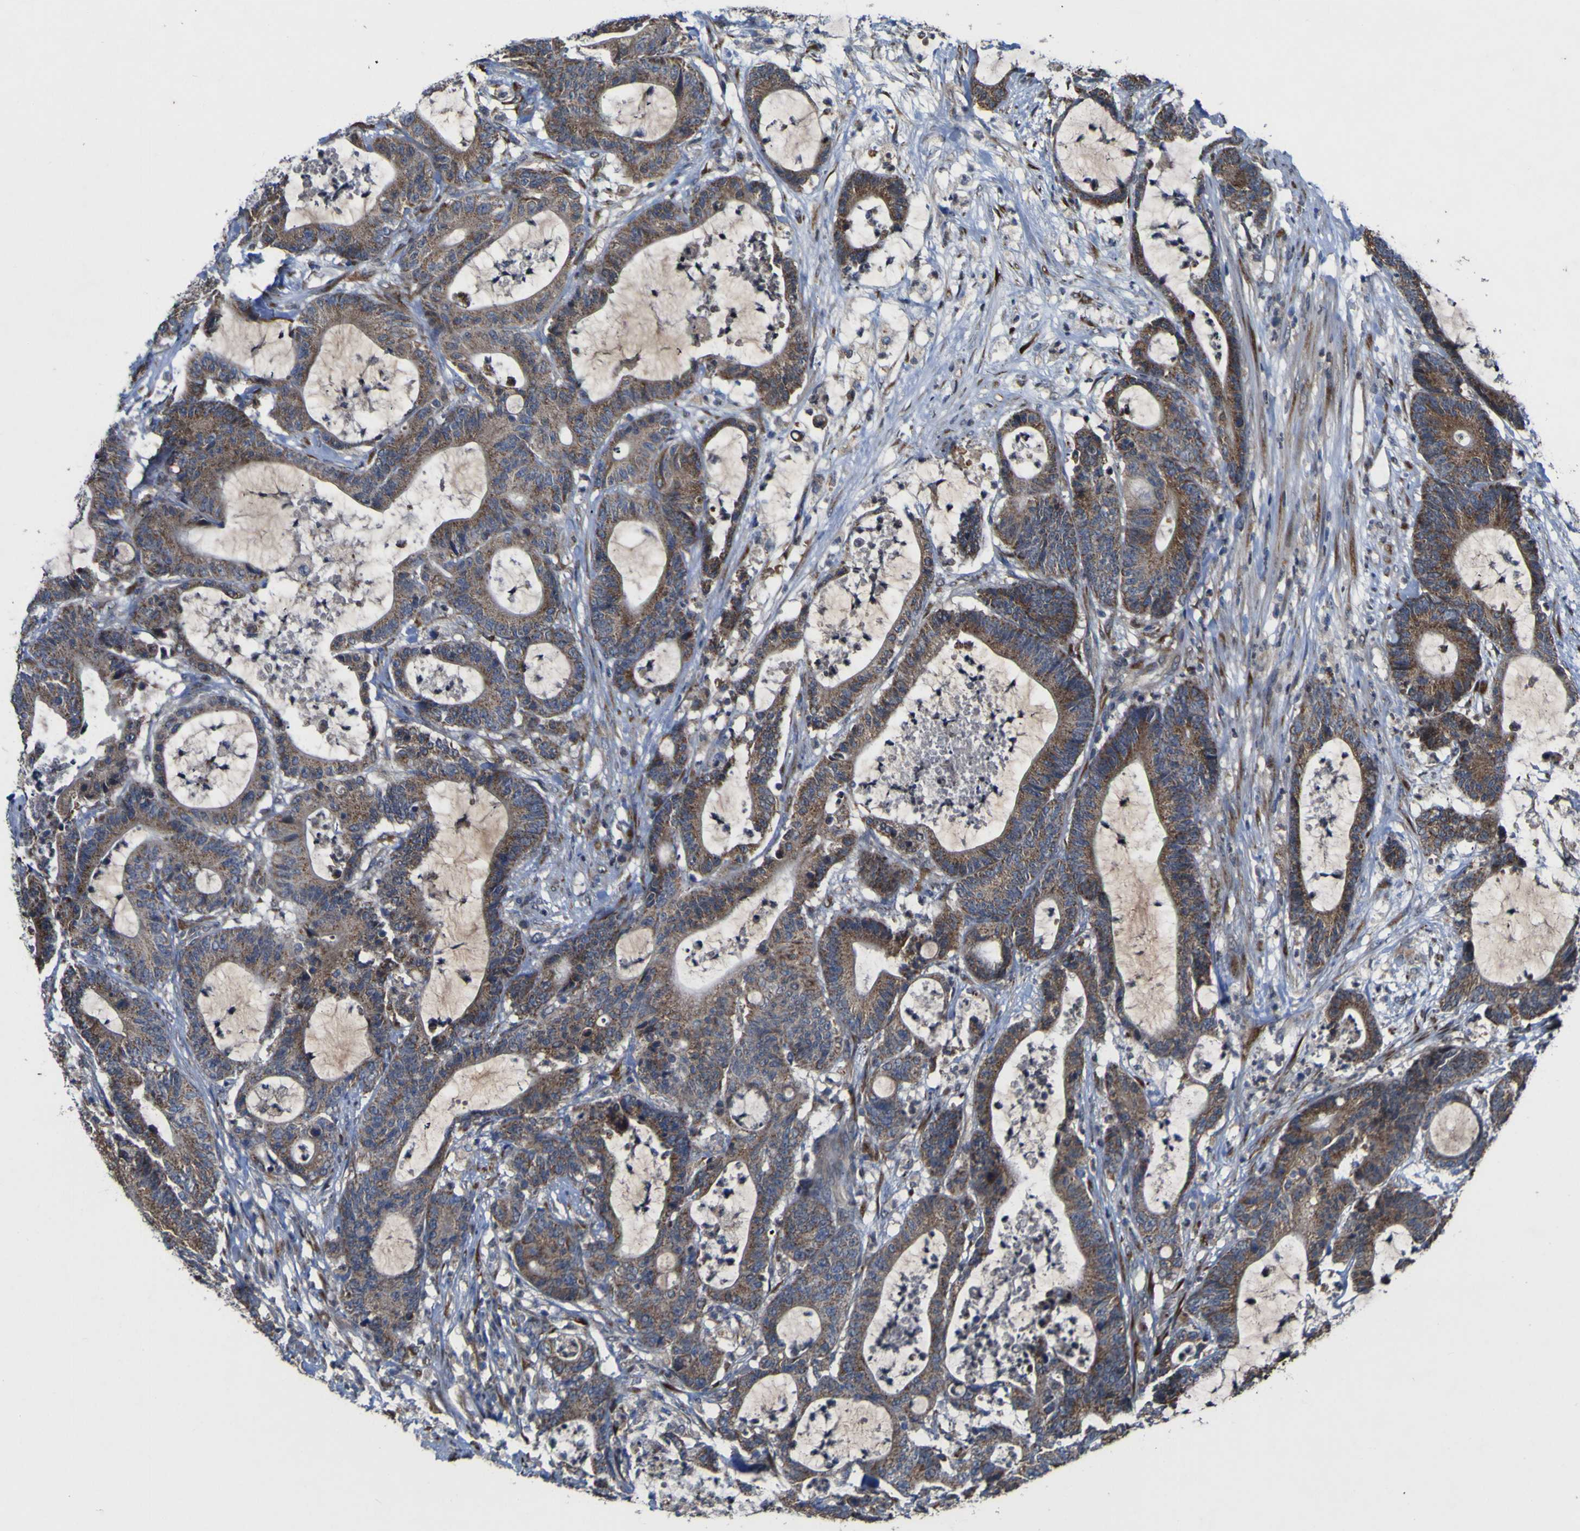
{"staining": {"intensity": "moderate", "quantity": ">75%", "location": "cytoplasmic/membranous"}, "tissue": "colorectal cancer", "cell_type": "Tumor cells", "image_type": "cancer", "snomed": [{"axis": "morphology", "description": "Adenocarcinoma, NOS"}, {"axis": "topography", "description": "Colon"}], "caption": "Brown immunohistochemical staining in colorectal cancer (adenocarcinoma) shows moderate cytoplasmic/membranous expression in approximately >75% of tumor cells.", "gene": "IRAK2", "patient": {"sex": "female", "age": 84}}